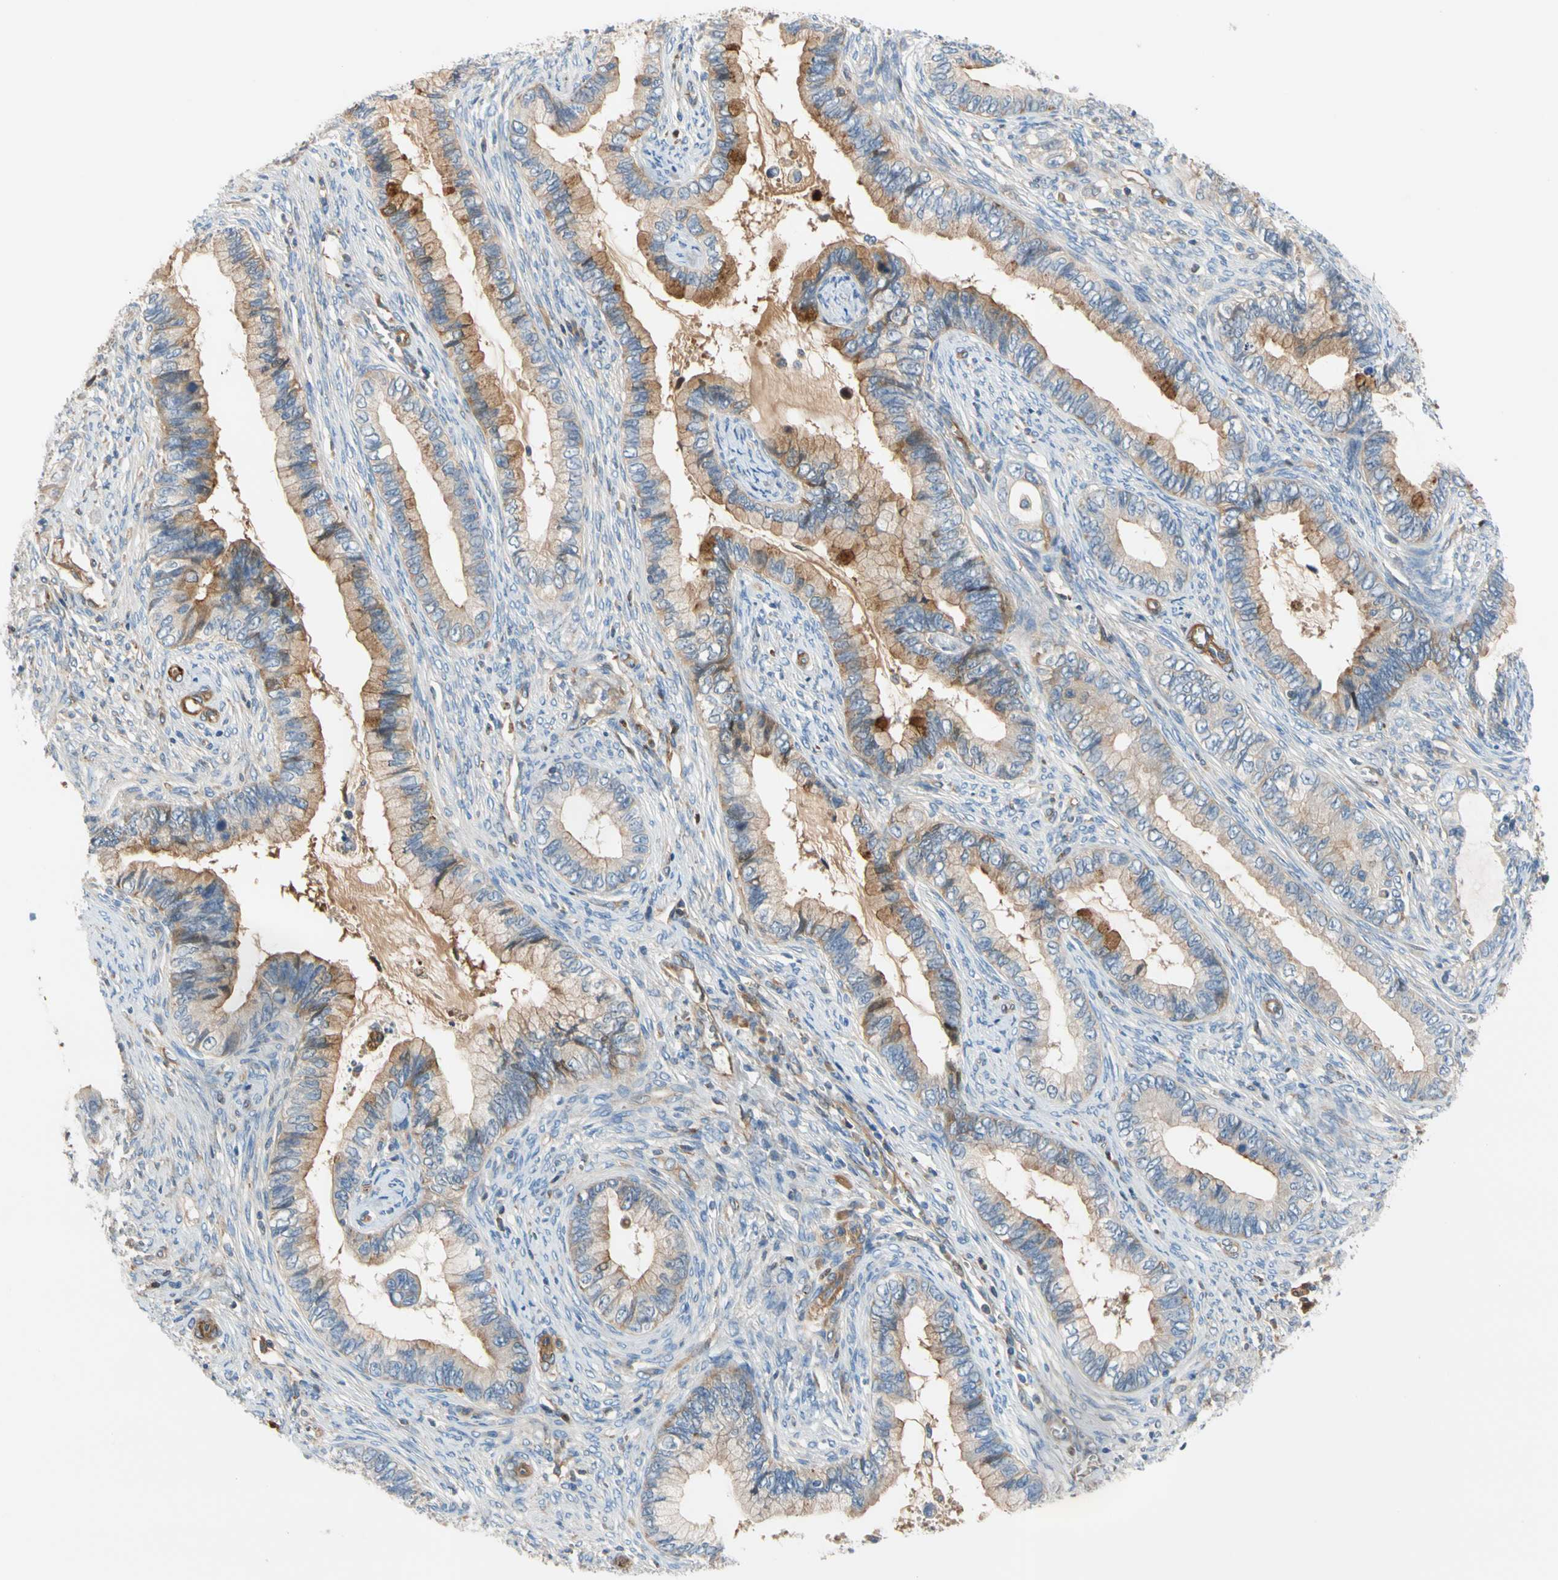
{"staining": {"intensity": "weak", "quantity": "25%-75%", "location": "cytoplasmic/membranous"}, "tissue": "cervical cancer", "cell_type": "Tumor cells", "image_type": "cancer", "snomed": [{"axis": "morphology", "description": "Adenocarcinoma, NOS"}, {"axis": "topography", "description": "Cervix"}], "caption": "The micrograph demonstrates a brown stain indicating the presence of a protein in the cytoplasmic/membranous of tumor cells in cervical cancer.", "gene": "ENTREP3", "patient": {"sex": "female", "age": 44}}